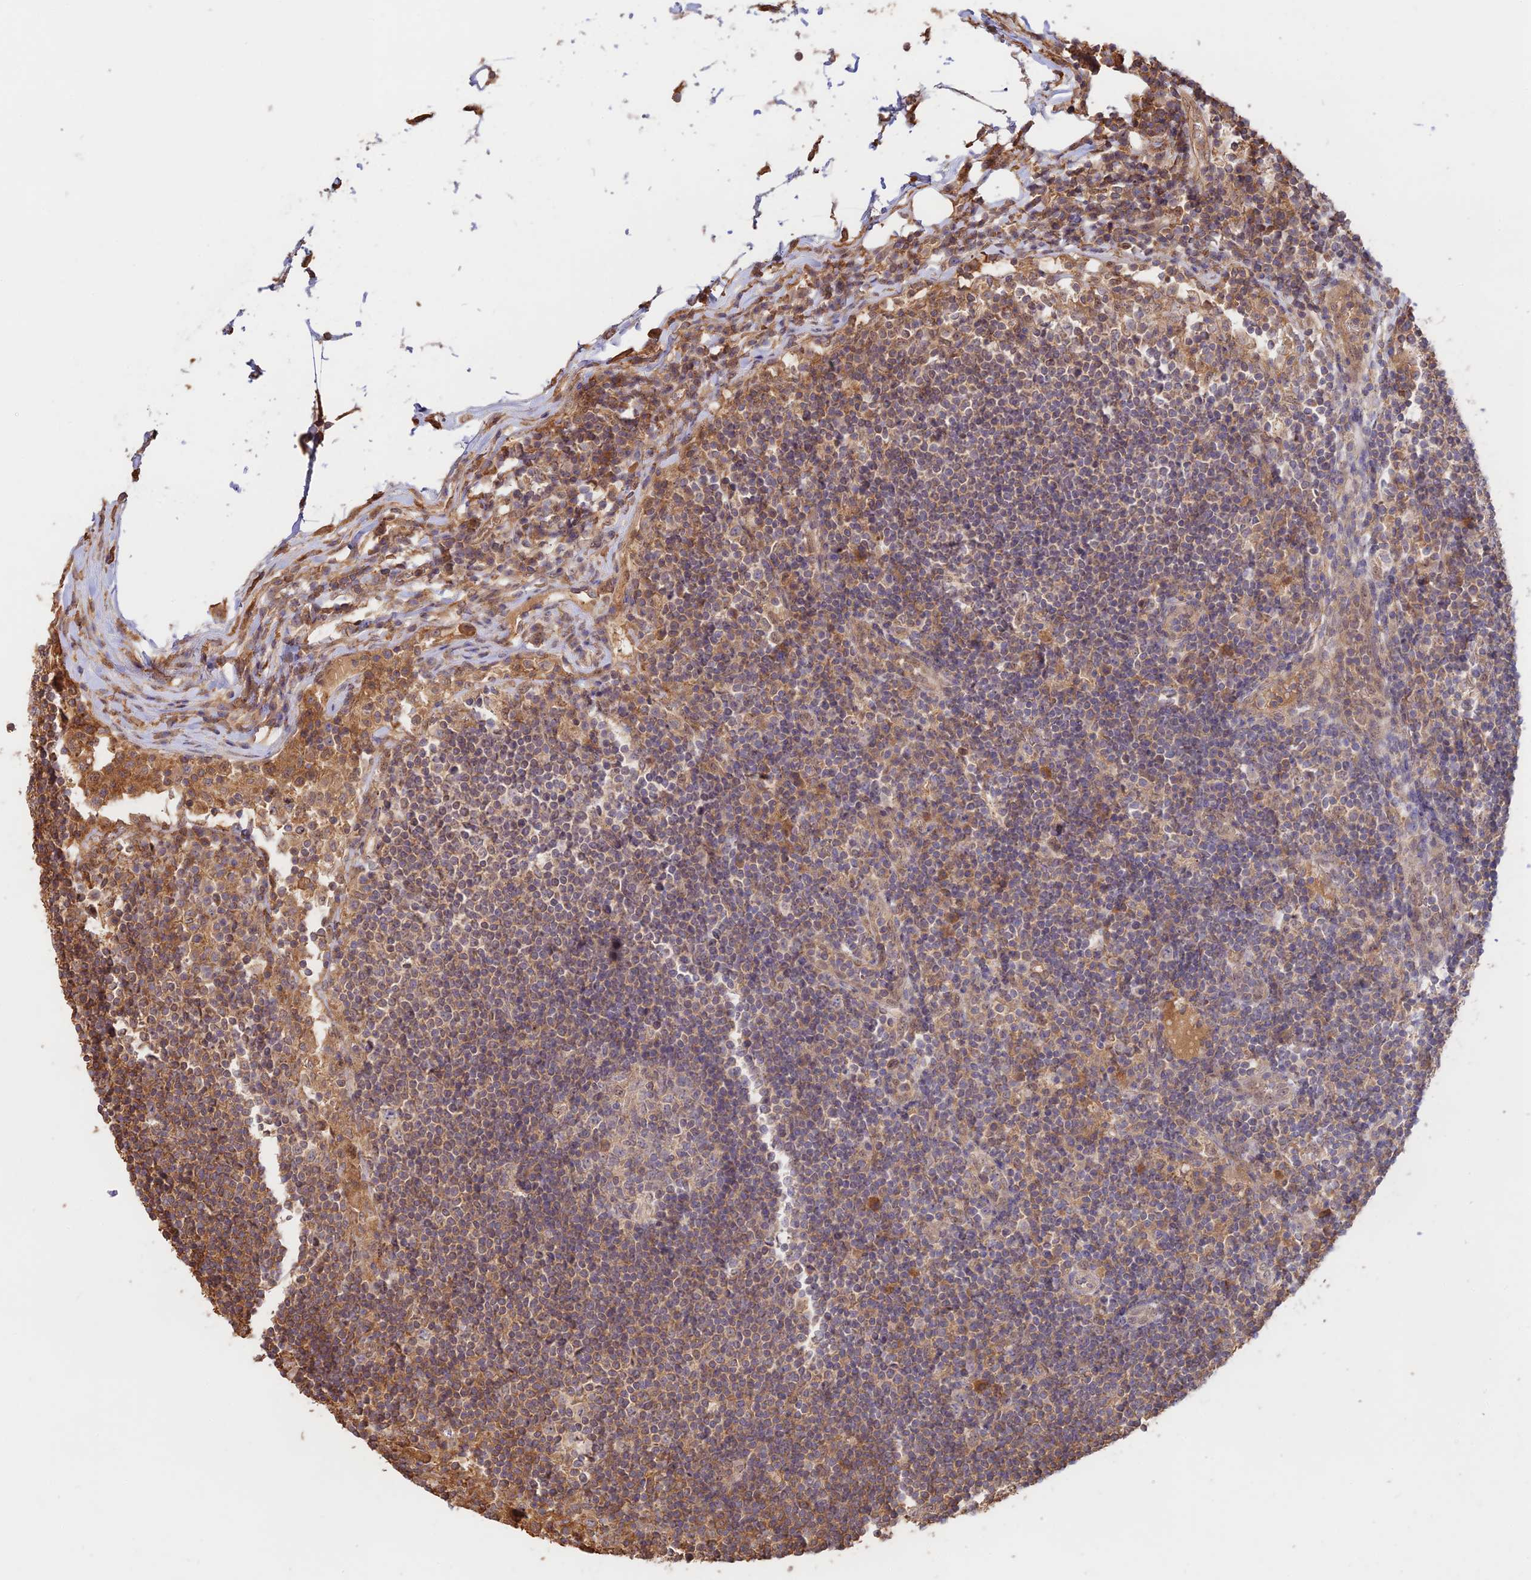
{"staining": {"intensity": "weak", "quantity": "25%-75%", "location": "cytoplasmic/membranous"}, "tissue": "lymph node", "cell_type": "Germinal center cells", "image_type": "normal", "snomed": [{"axis": "morphology", "description": "Normal tissue, NOS"}, {"axis": "topography", "description": "Lymph node"}], "caption": "Approximately 25%-75% of germinal center cells in normal human lymph node exhibit weak cytoplasmic/membranous protein staining as visualized by brown immunohistochemical staining.", "gene": "CLCF1", "patient": {"sex": "female", "age": 53}}